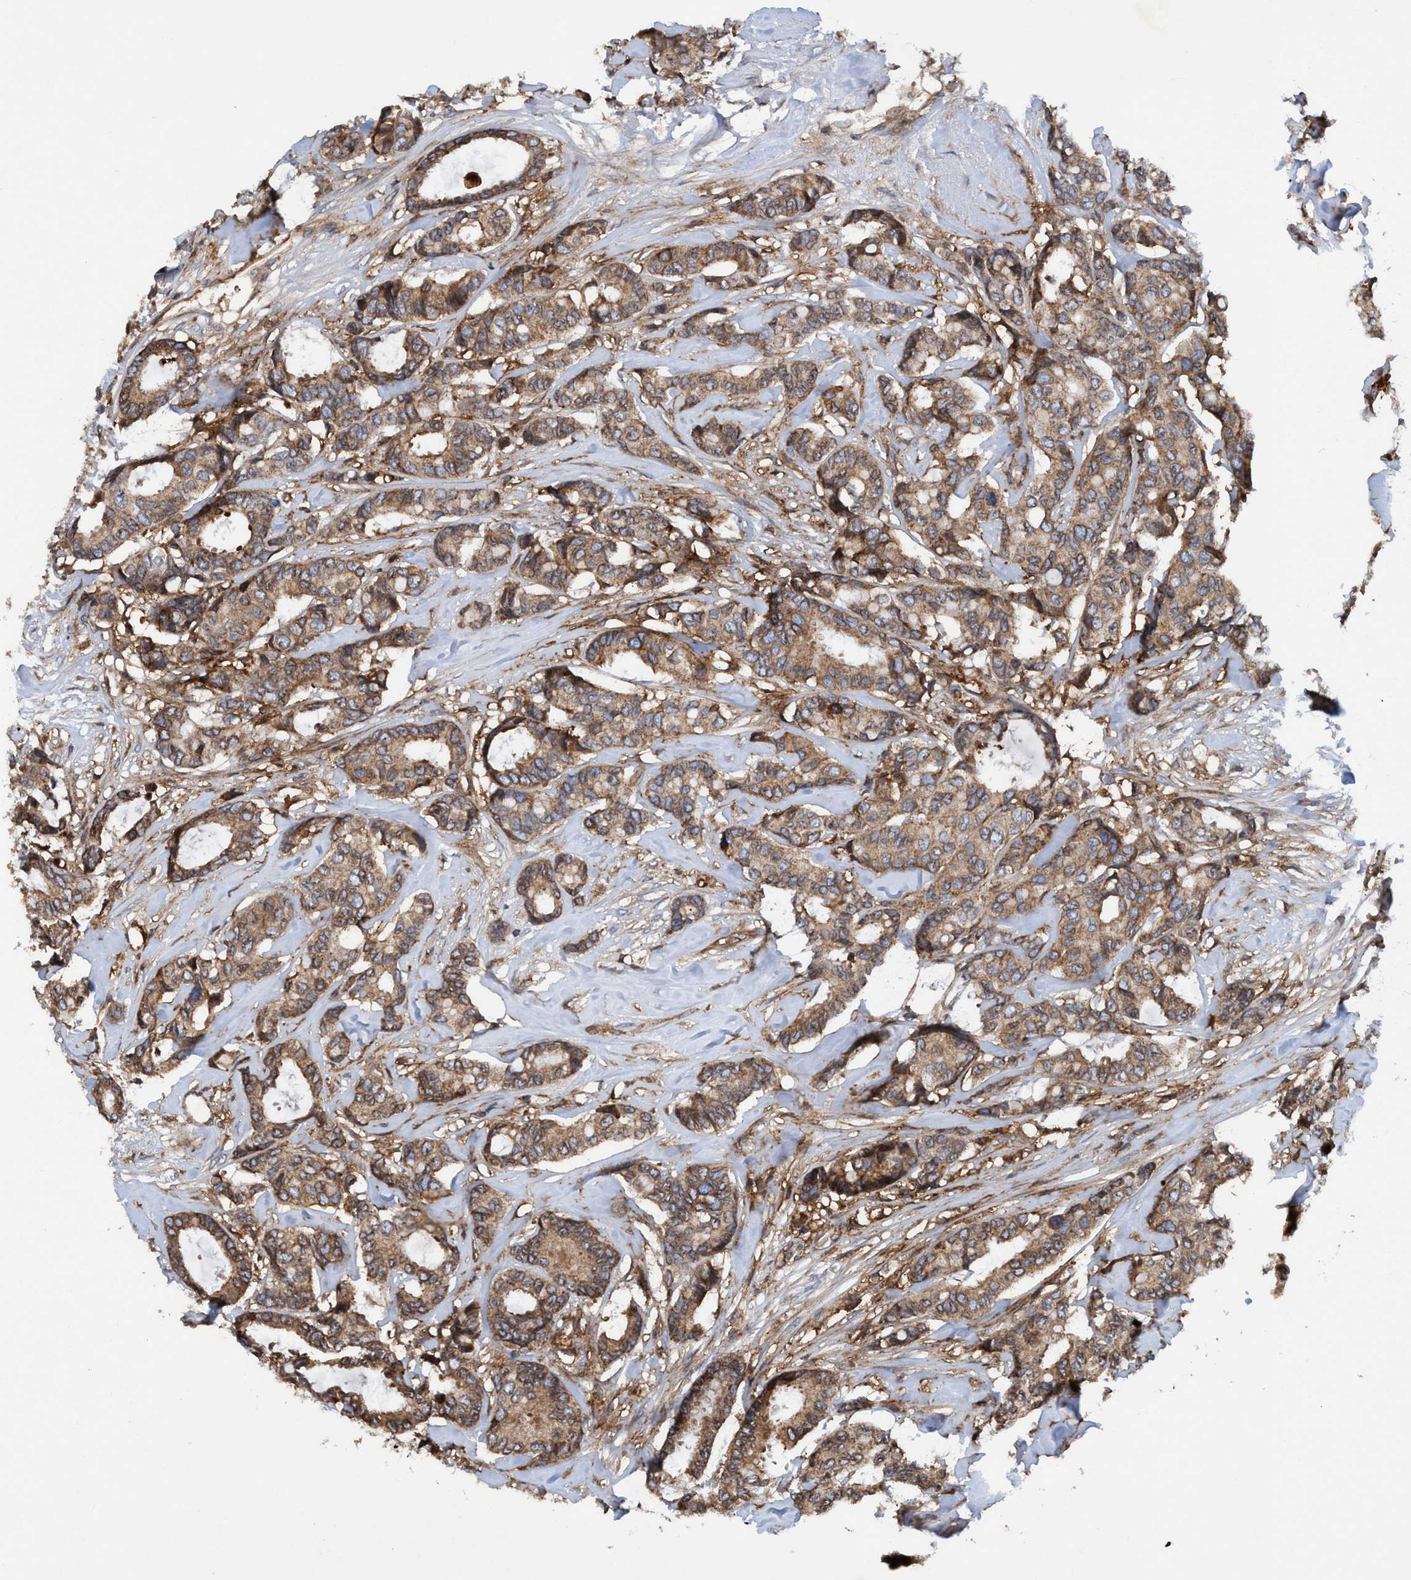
{"staining": {"intensity": "moderate", "quantity": ">75%", "location": "cytoplasmic/membranous"}, "tissue": "breast cancer", "cell_type": "Tumor cells", "image_type": "cancer", "snomed": [{"axis": "morphology", "description": "Duct carcinoma"}, {"axis": "topography", "description": "Breast"}], "caption": "An image showing moderate cytoplasmic/membranous positivity in approximately >75% of tumor cells in breast infiltrating ductal carcinoma, as visualized by brown immunohistochemical staining.", "gene": "SLC16A3", "patient": {"sex": "female", "age": 87}}